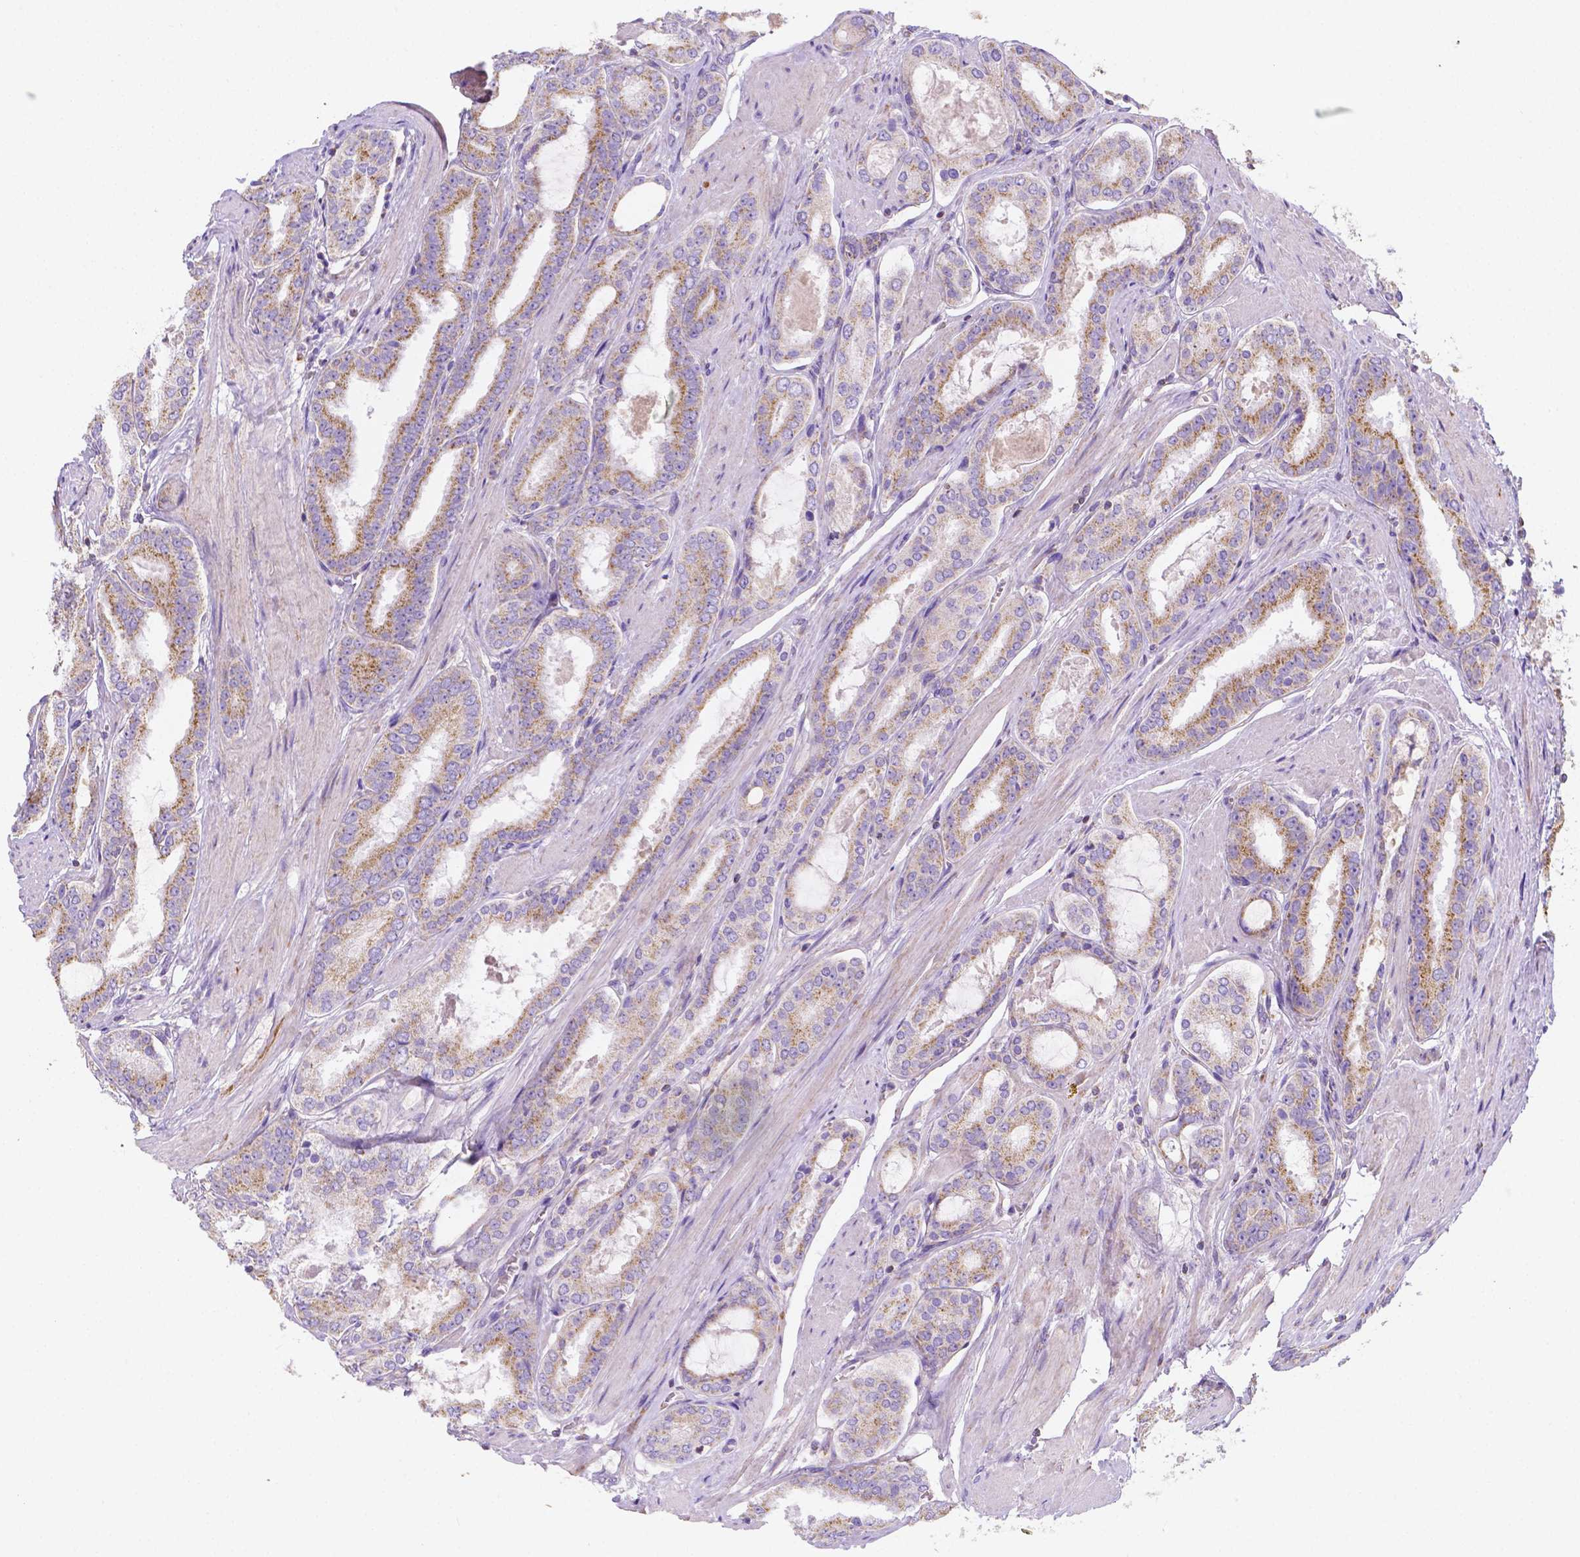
{"staining": {"intensity": "moderate", "quantity": "25%-75%", "location": "cytoplasmic/membranous"}, "tissue": "prostate cancer", "cell_type": "Tumor cells", "image_type": "cancer", "snomed": [{"axis": "morphology", "description": "Adenocarcinoma, High grade"}, {"axis": "topography", "description": "Prostate"}], "caption": "This is a histology image of immunohistochemistry (IHC) staining of prostate cancer (adenocarcinoma (high-grade)), which shows moderate expression in the cytoplasmic/membranous of tumor cells.", "gene": "SGTB", "patient": {"sex": "male", "age": 63}}